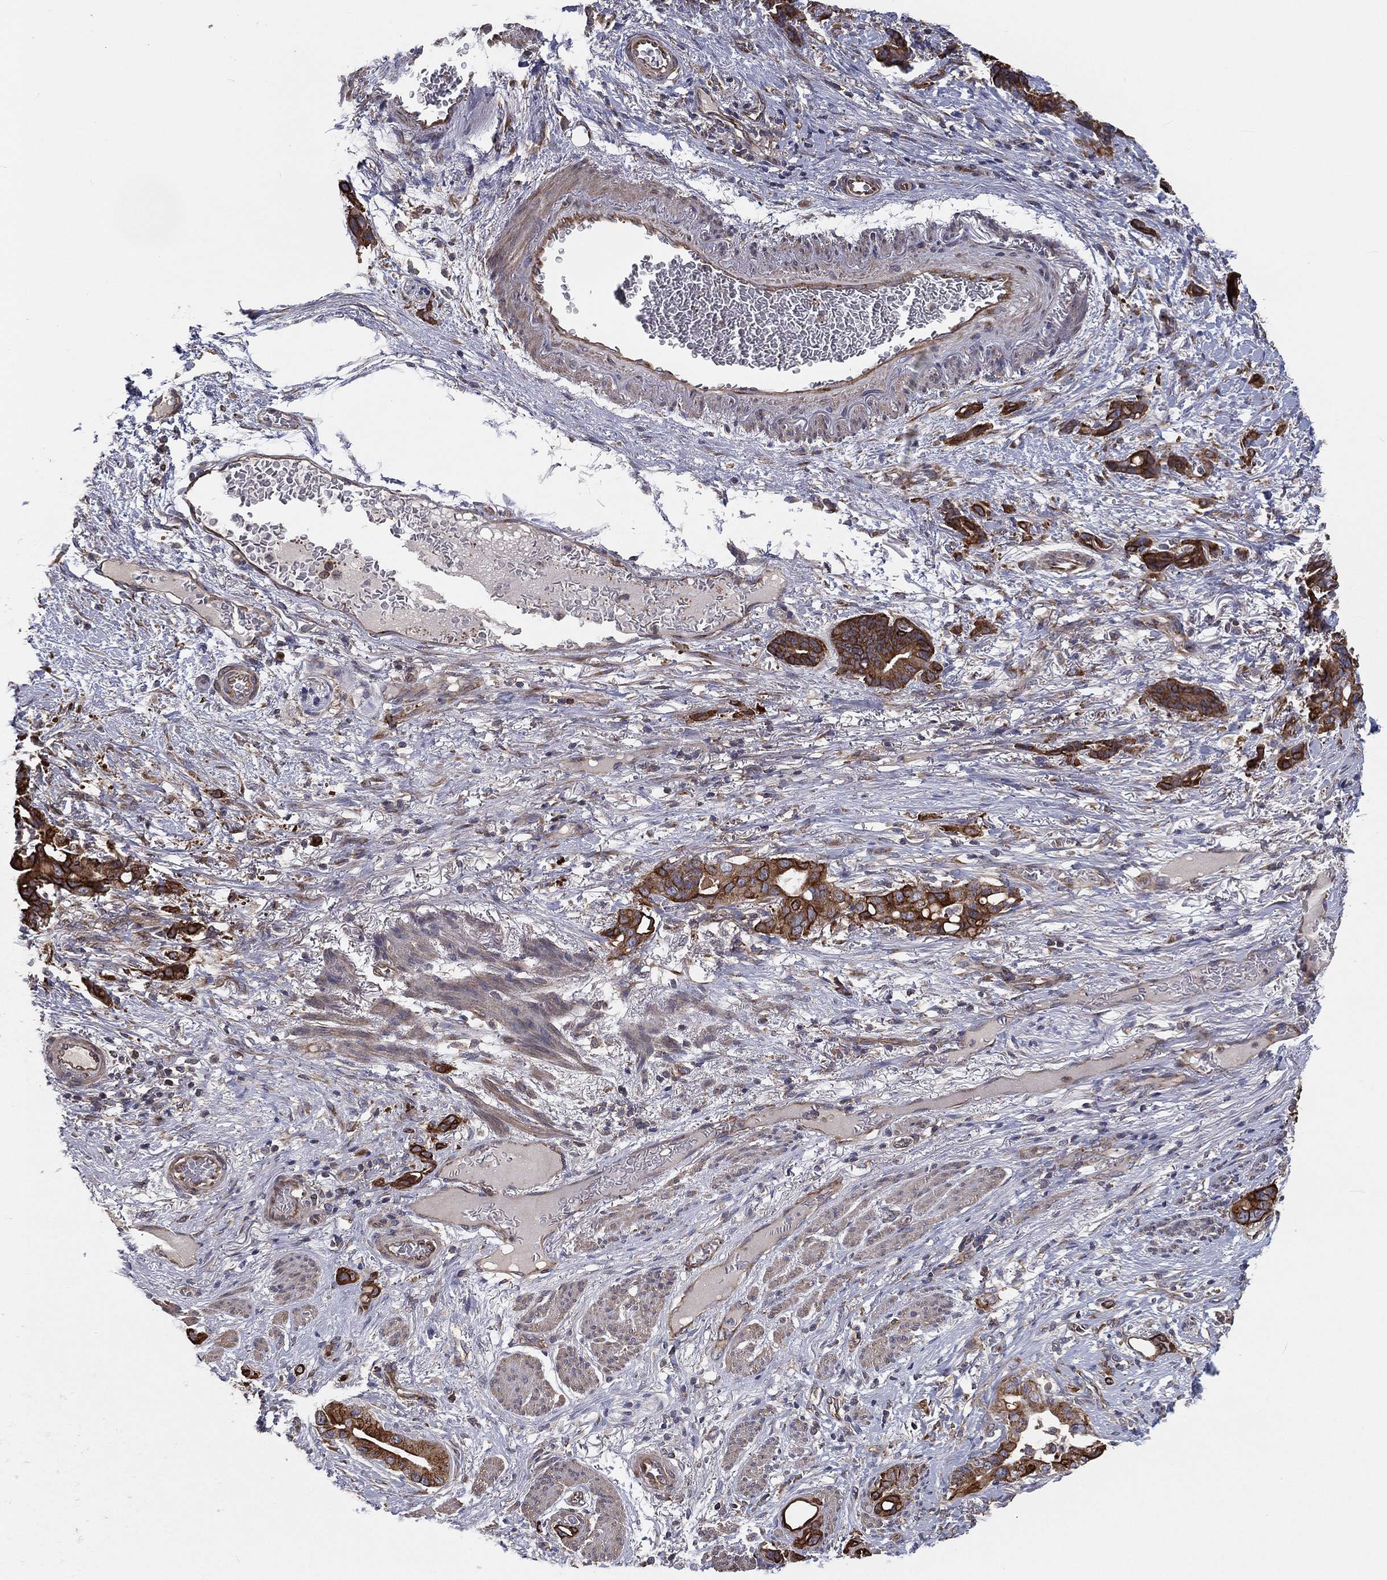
{"staining": {"intensity": "strong", "quantity": "25%-75%", "location": "cytoplasmic/membranous"}, "tissue": "stomach cancer", "cell_type": "Tumor cells", "image_type": "cancer", "snomed": [{"axis": "morphology", "description": "Normal tissue, NOS"}, {"axis": "morphology", "description": "Adenocarcinoma, NOS"}, {"axis": "topography", "description": "Esophagus"}, {"axis": "topography", "description": "Stomach, upper"}], "caption": "A micrograph showing strong cytoplasmic/membranous staining in about 25%-75% of tumor cells in stomach cancer, as visualized by brown immunohistochemical staining.", "gene": "EIF2B5", "patient": {"sex": "male", "age": 62}}